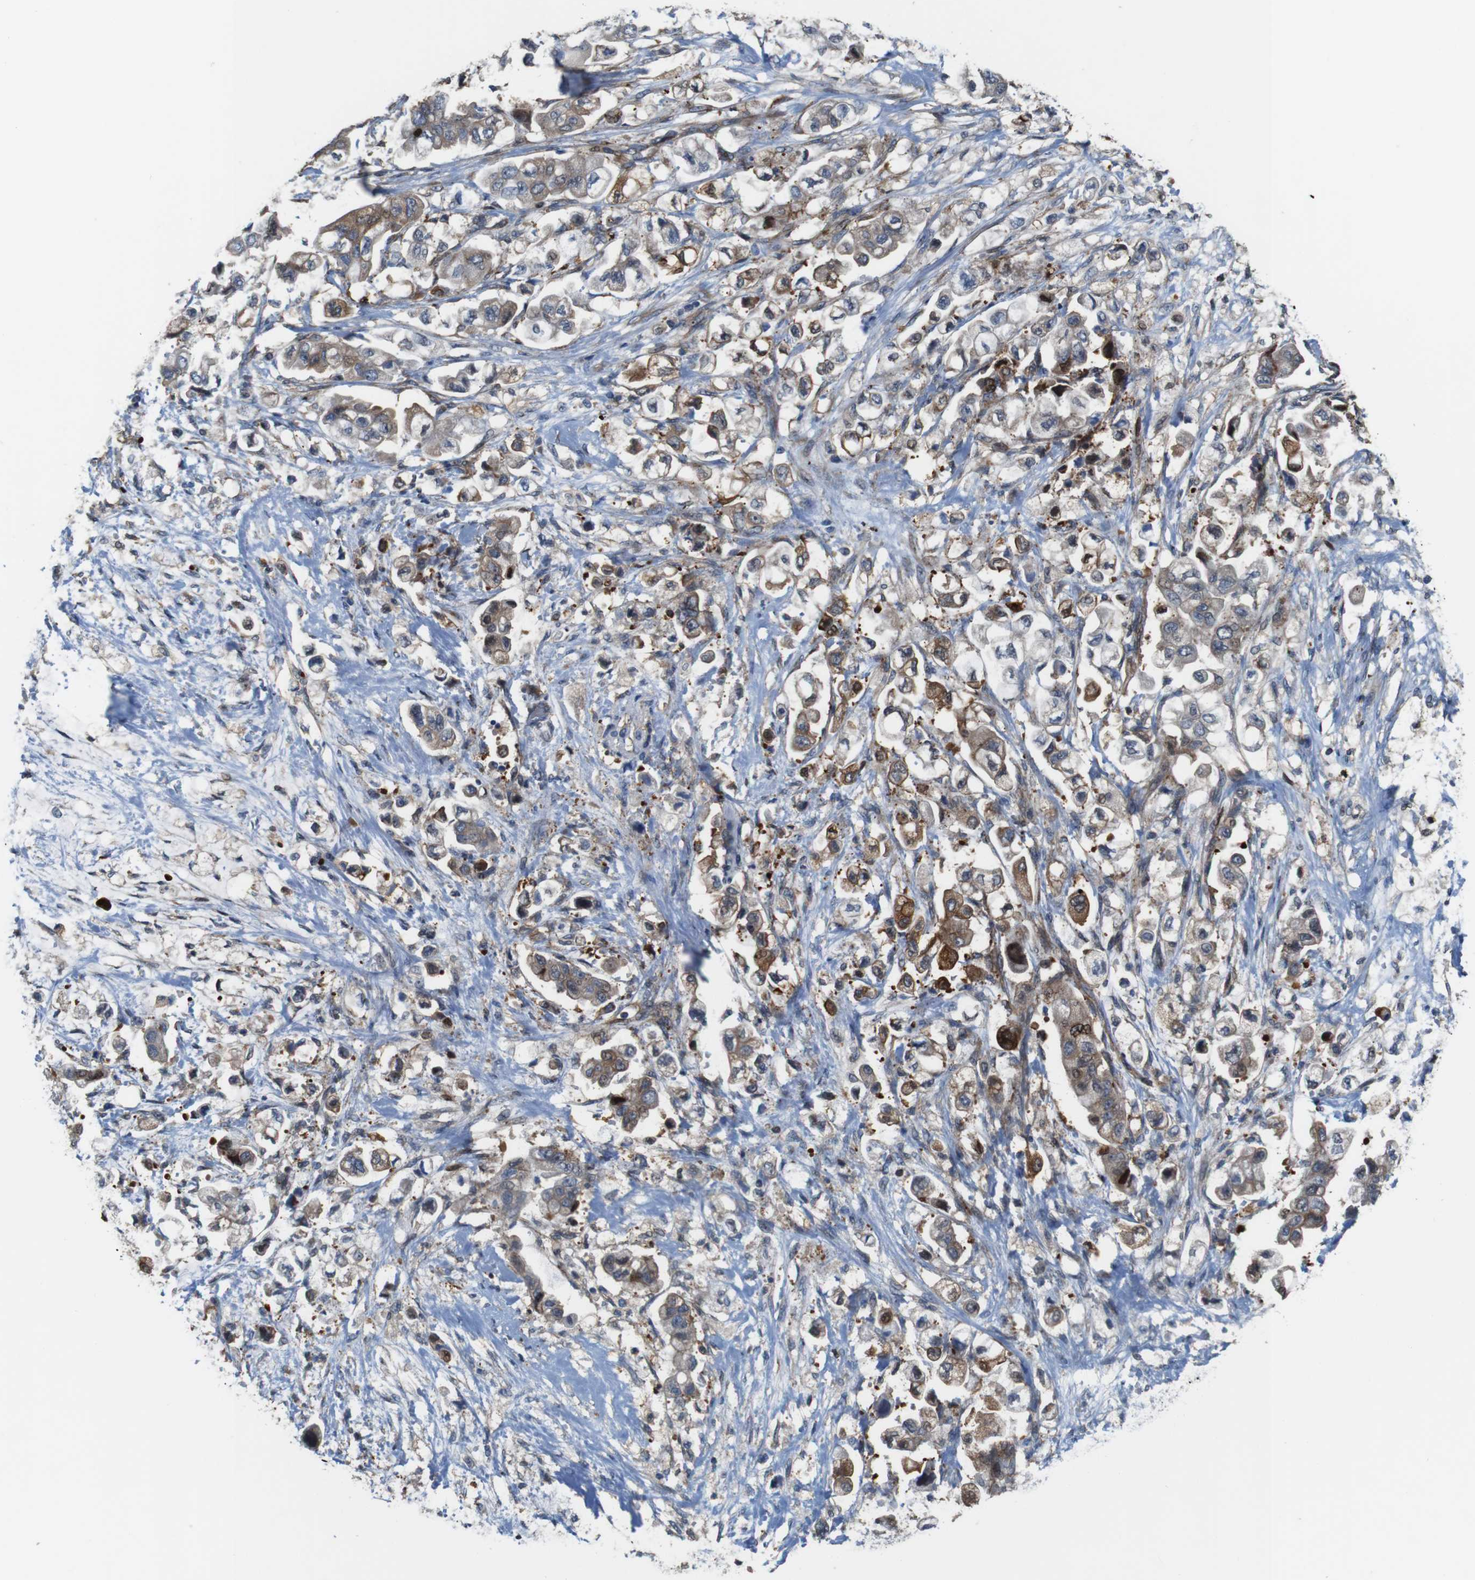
{"staining": {"intensity": "strong", "quantity": ">75%", "location": "cytoplasmic/membranous"}, "tissue": "stomach cancer", "cell_type": "Tumor cells", "image_type": "cancer", "snomed": [{"axis": "morphology", "description": "Adenocarcinoma, NOS"}, {"axis": "topography", "description": "Stomach"}], "caption": "Protein staining of stomach cancer (adenocarcinoma) tissue reveals strong cytoplasmic/membranous positivity in about >75% of tumor cells.", "gene": "PCOLCE2", "patient": {"sex": "male", "age": 62}}